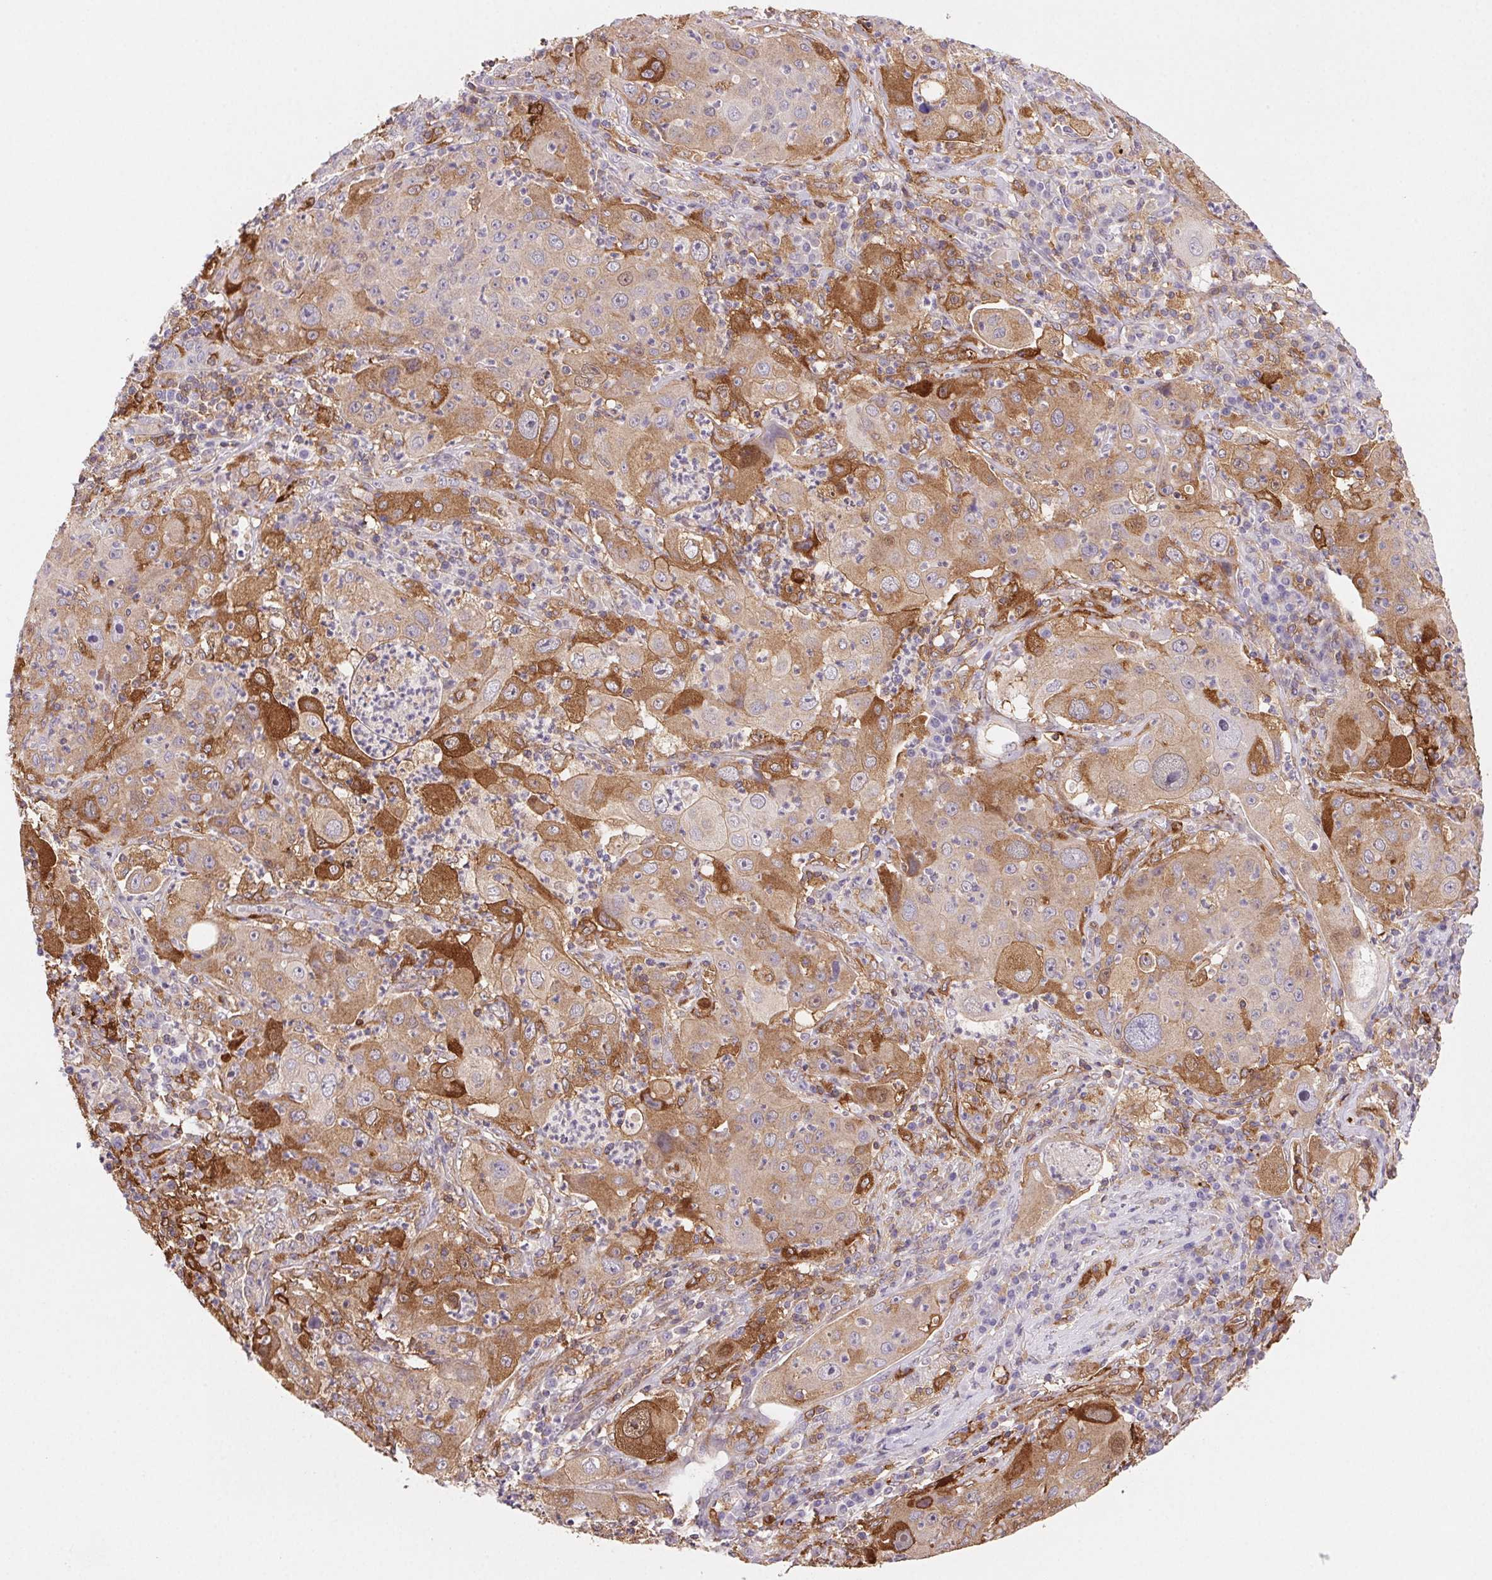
{"staining": {"intensity": "moderate", "quantity": ">75%", "location": "cytoplasmic/membranous"}, "tissue": "lung cancer", "cell_type": "Tumor cells", "image_type": "cancer", "snomed": [{"axis": "morphology", "description": "Squamous cell carcinoma, NOS"}, {"axis": "topography", "description": "Lung"}], "caption": "Immunohistochemical staining of human lung squamous cell carcinoma demonstrates moderate cytoplasmic/membranous protein expression in approximately >75% of tumor cells.", "gene": "GBP1", "patient": {"sex": "female", "age": 59}}